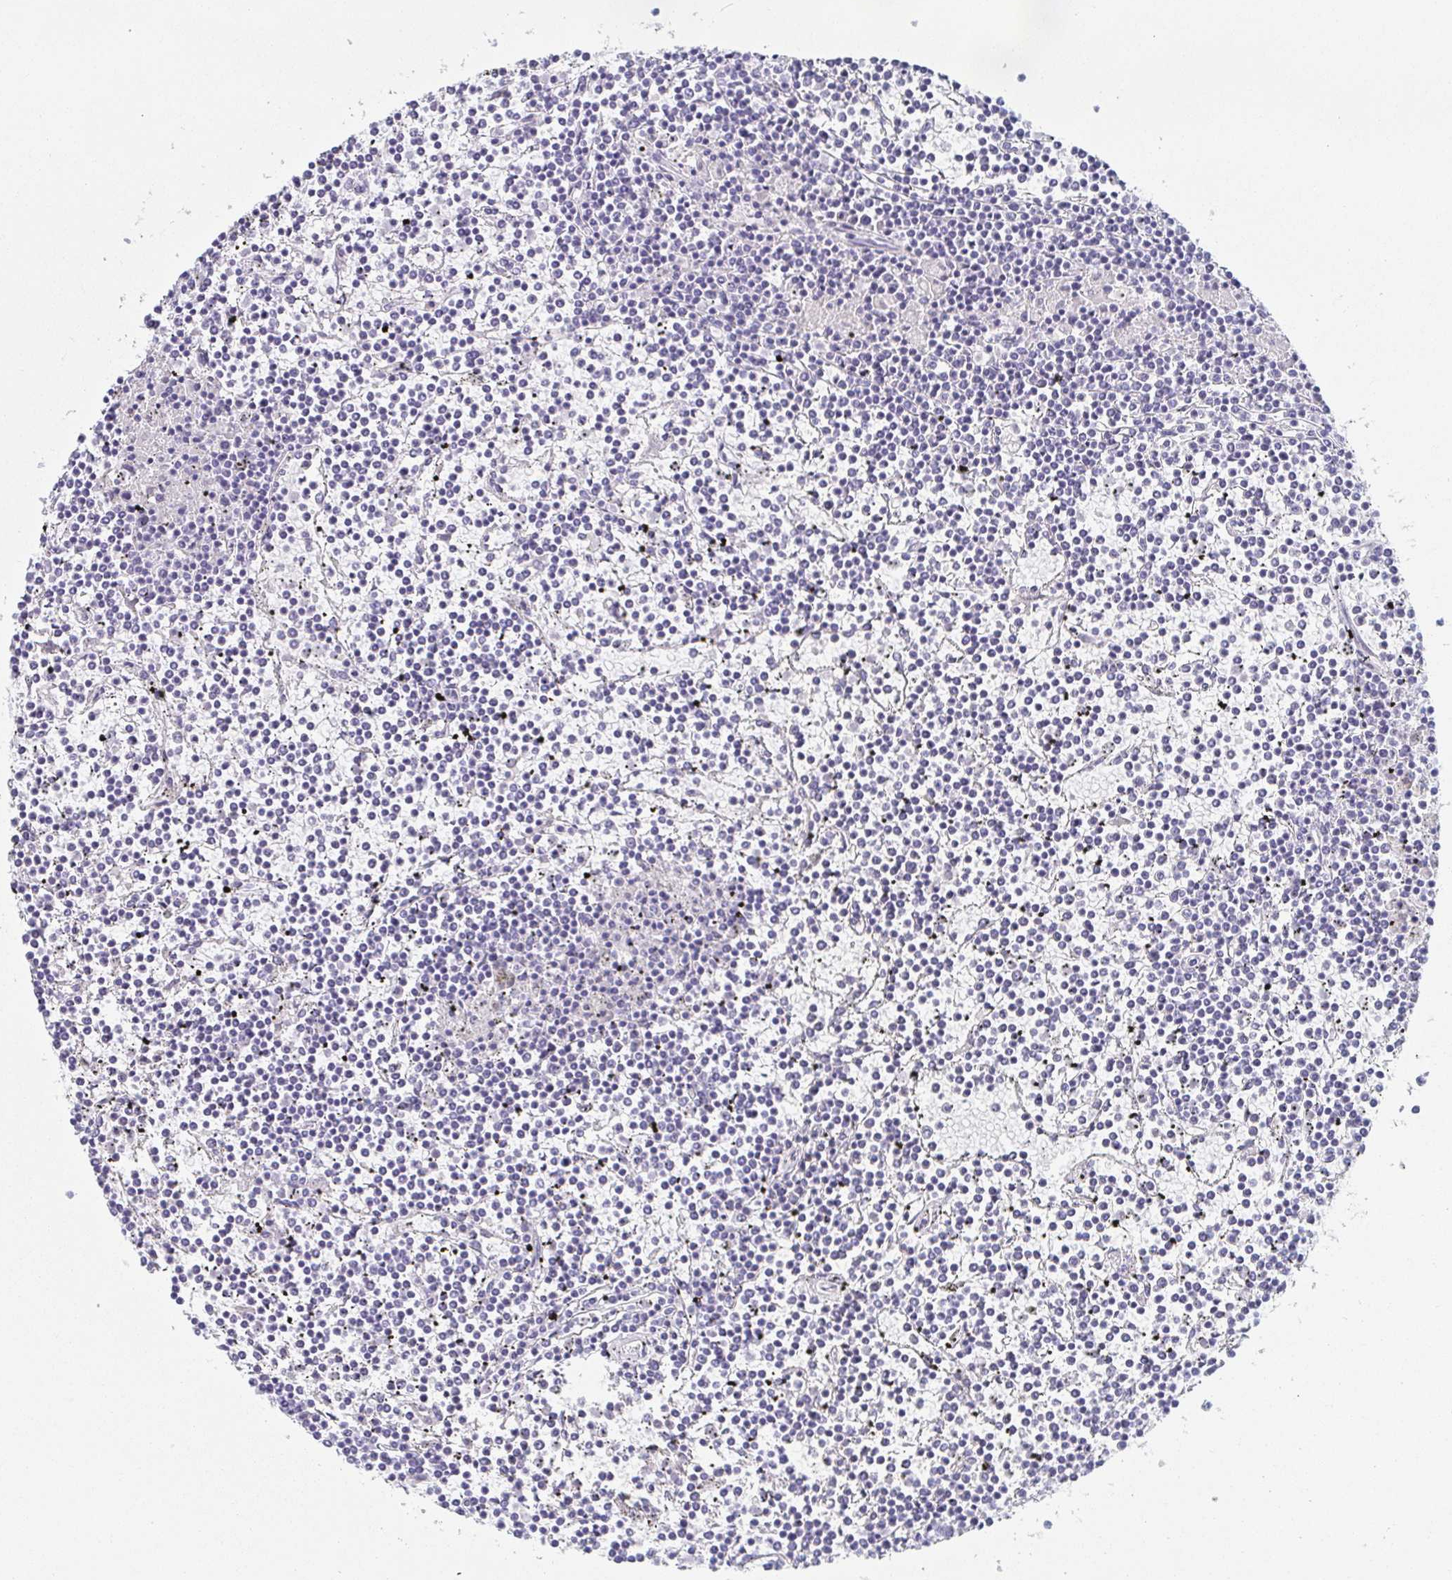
{"staining": {"intensity": "negative", "quantity": "none", "location": "none"}, "tissue": "lymphoma", "cell_type": "Tumor cells", "image_type": "cancer", "snomed": [{"axis": "morphology", "description": "Malignant lymphoma, non-Hodgkin's type, Low grade"}, {"axis": "topography", "description": "Spleen"}], "caption": "An IHC micrograph of lymphoma is shown. There is no staining in tumor cells of lymphoma.", "gene": "REG4", "patient": {"sex": "female", "age": 19}}